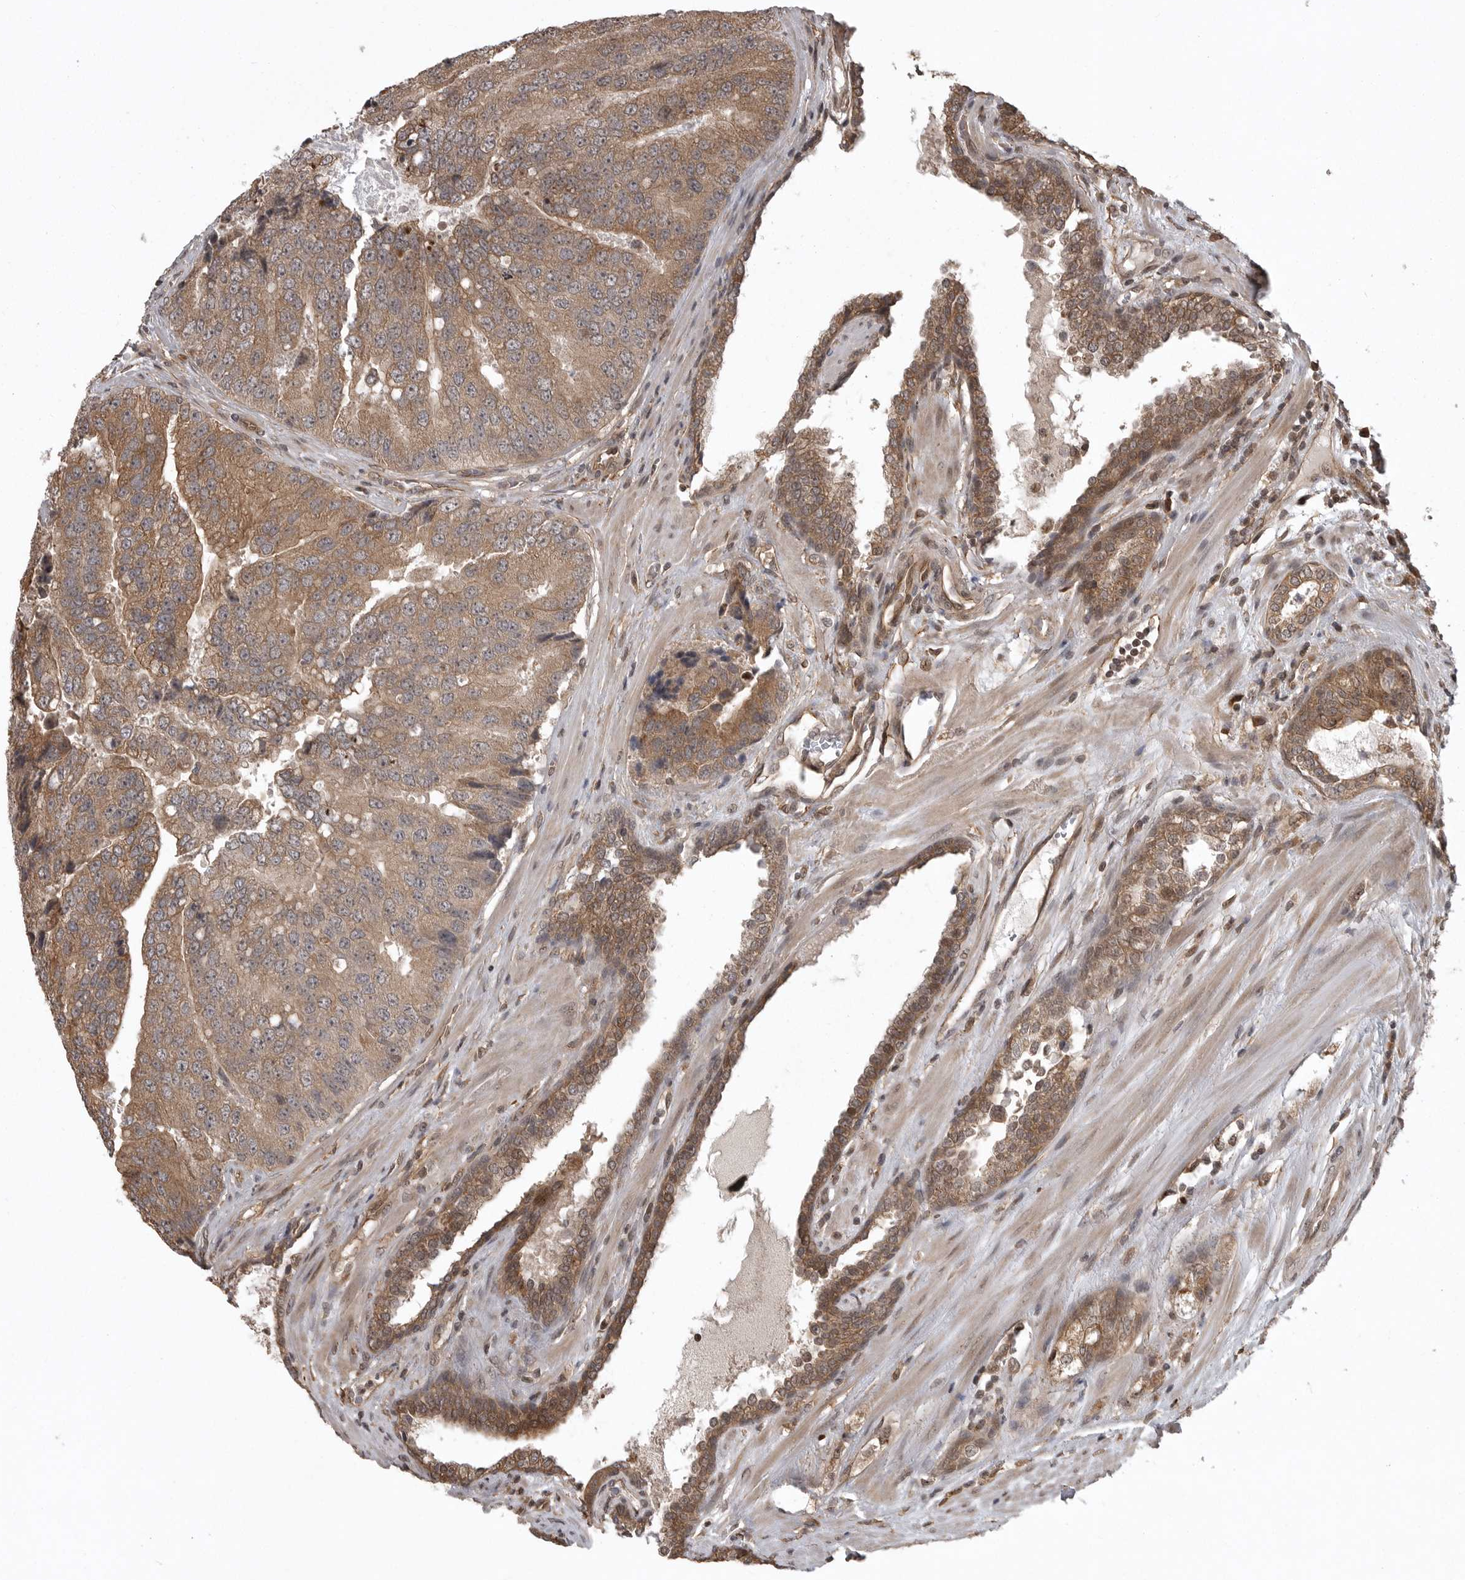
{"staining": {"intensity": "moderate", "quantity": ">75%", "location": "cytoplasmic/membranous"}, "tissue": "prostate cancer", "cell_type": "Tumor cells", "image_type": "cancer", "snomed": [{"axis": "morphology", "description": "Adenocarcinoma, High grade"}, {"axis": "topography", "description": "Prostate"}], "caption": "Prostate cancer (adenocarcinoma (high-grade)) stained with a protein marker shows moderate staining in tumor cells.", "gene": "DNAJC8", "patient": {"sex": "male", "age": 70}}